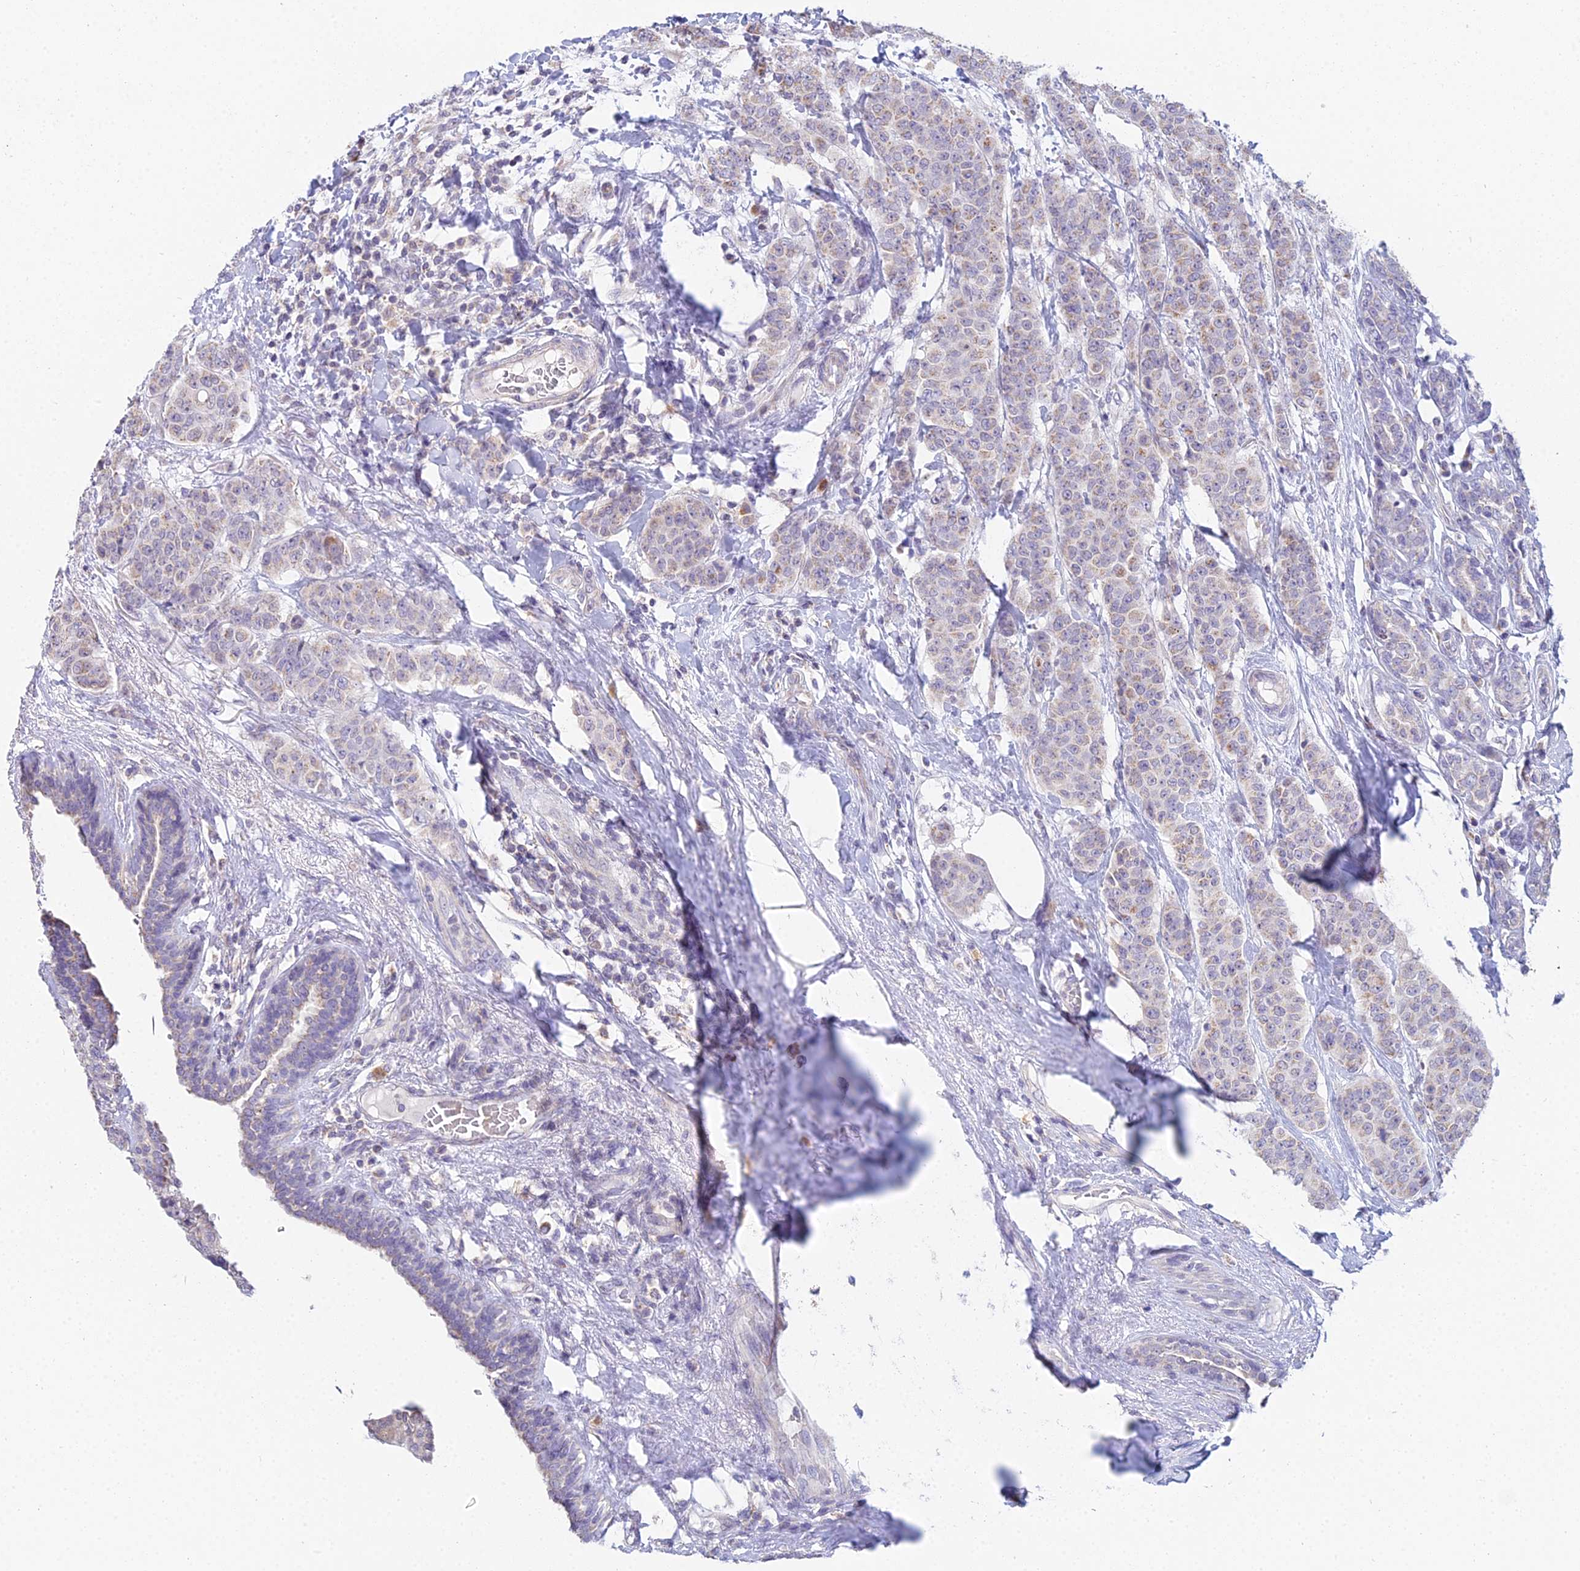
{"staining": {"intensity": "weak", "quantity": "25%-75%", "location": "cytoplasmic/membranous"}, "tissue": "breast cancer", "cell_type": "Tumor cells", "image_type": "cancer", "snomed": [{"axis": "morphology", "description": "Duct carcinoma"}, {"axis": "topography", "description": "Breast"}], "caption": "IHC of breast cancer (intraductal carcinoma) displays low levels of weak cytoplasmic/membranous positivity in about 25%-75% of tumor cells.", "gene": "CFAP206", "patient": {"sex": "female", "age": 40}}